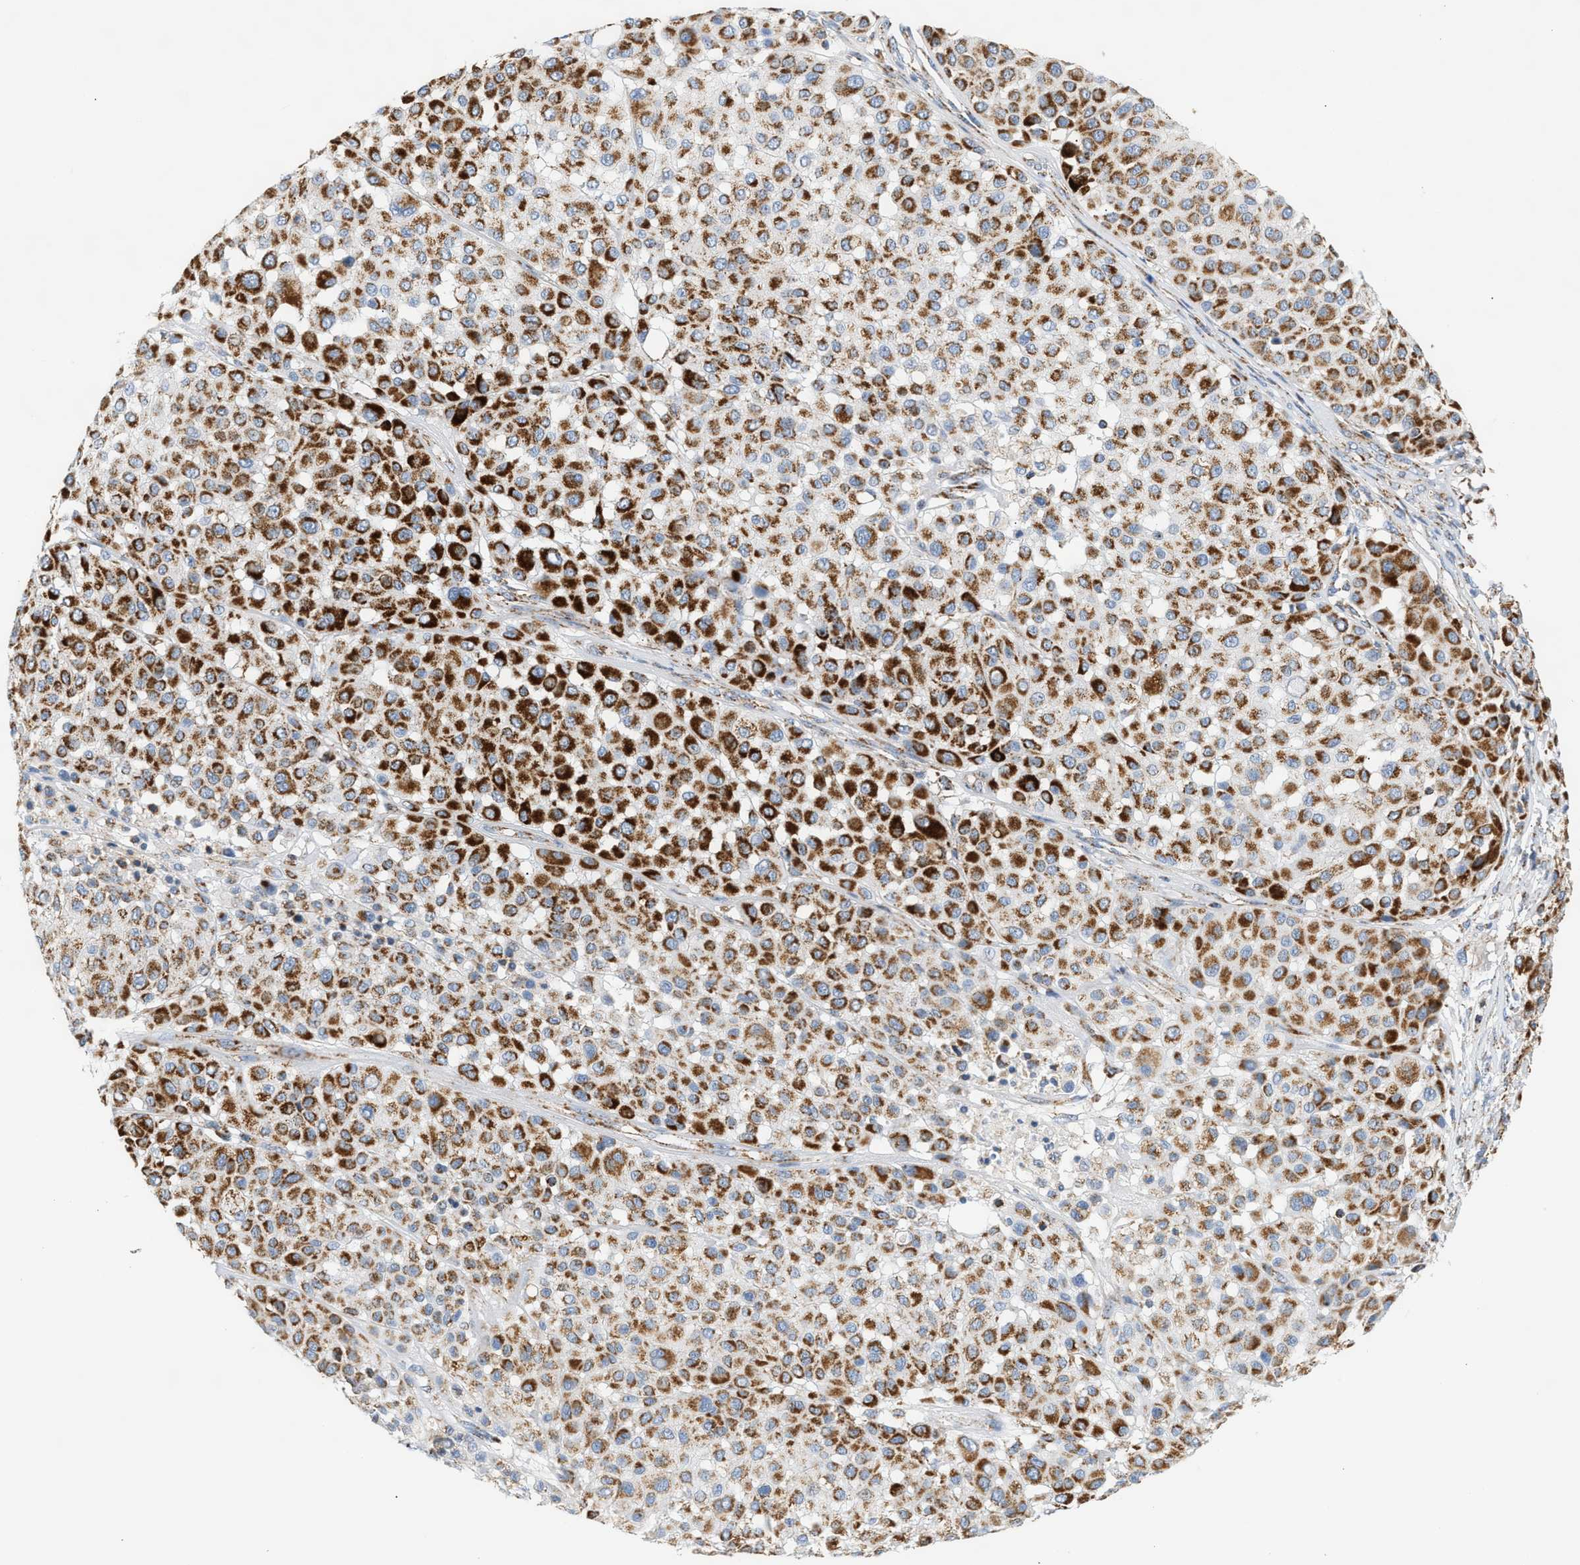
{"staining": {"intensity": "strong", "quantity": ">75%", "location": "cytoplasmic/membranous"}, "tissue": "melanoma", "cell_type": "Tumor cells", "image_type": "cancer", "snomed": [{"axis": "morphology", "description": "Malignant melanoma, Metastatic site"}, {"axis": "topography", "description": "Soft tissue"}], "caption": "This image demonstrates melanoma stained with immunohistochemistry to label a protein in brown. The cytoplasmic/membranous of tumor cells show strong positivity for the protein. Nuclei are counter-stained blue.", "gene": "OGDH", "patient": {"sex": "male", "age": 41}}